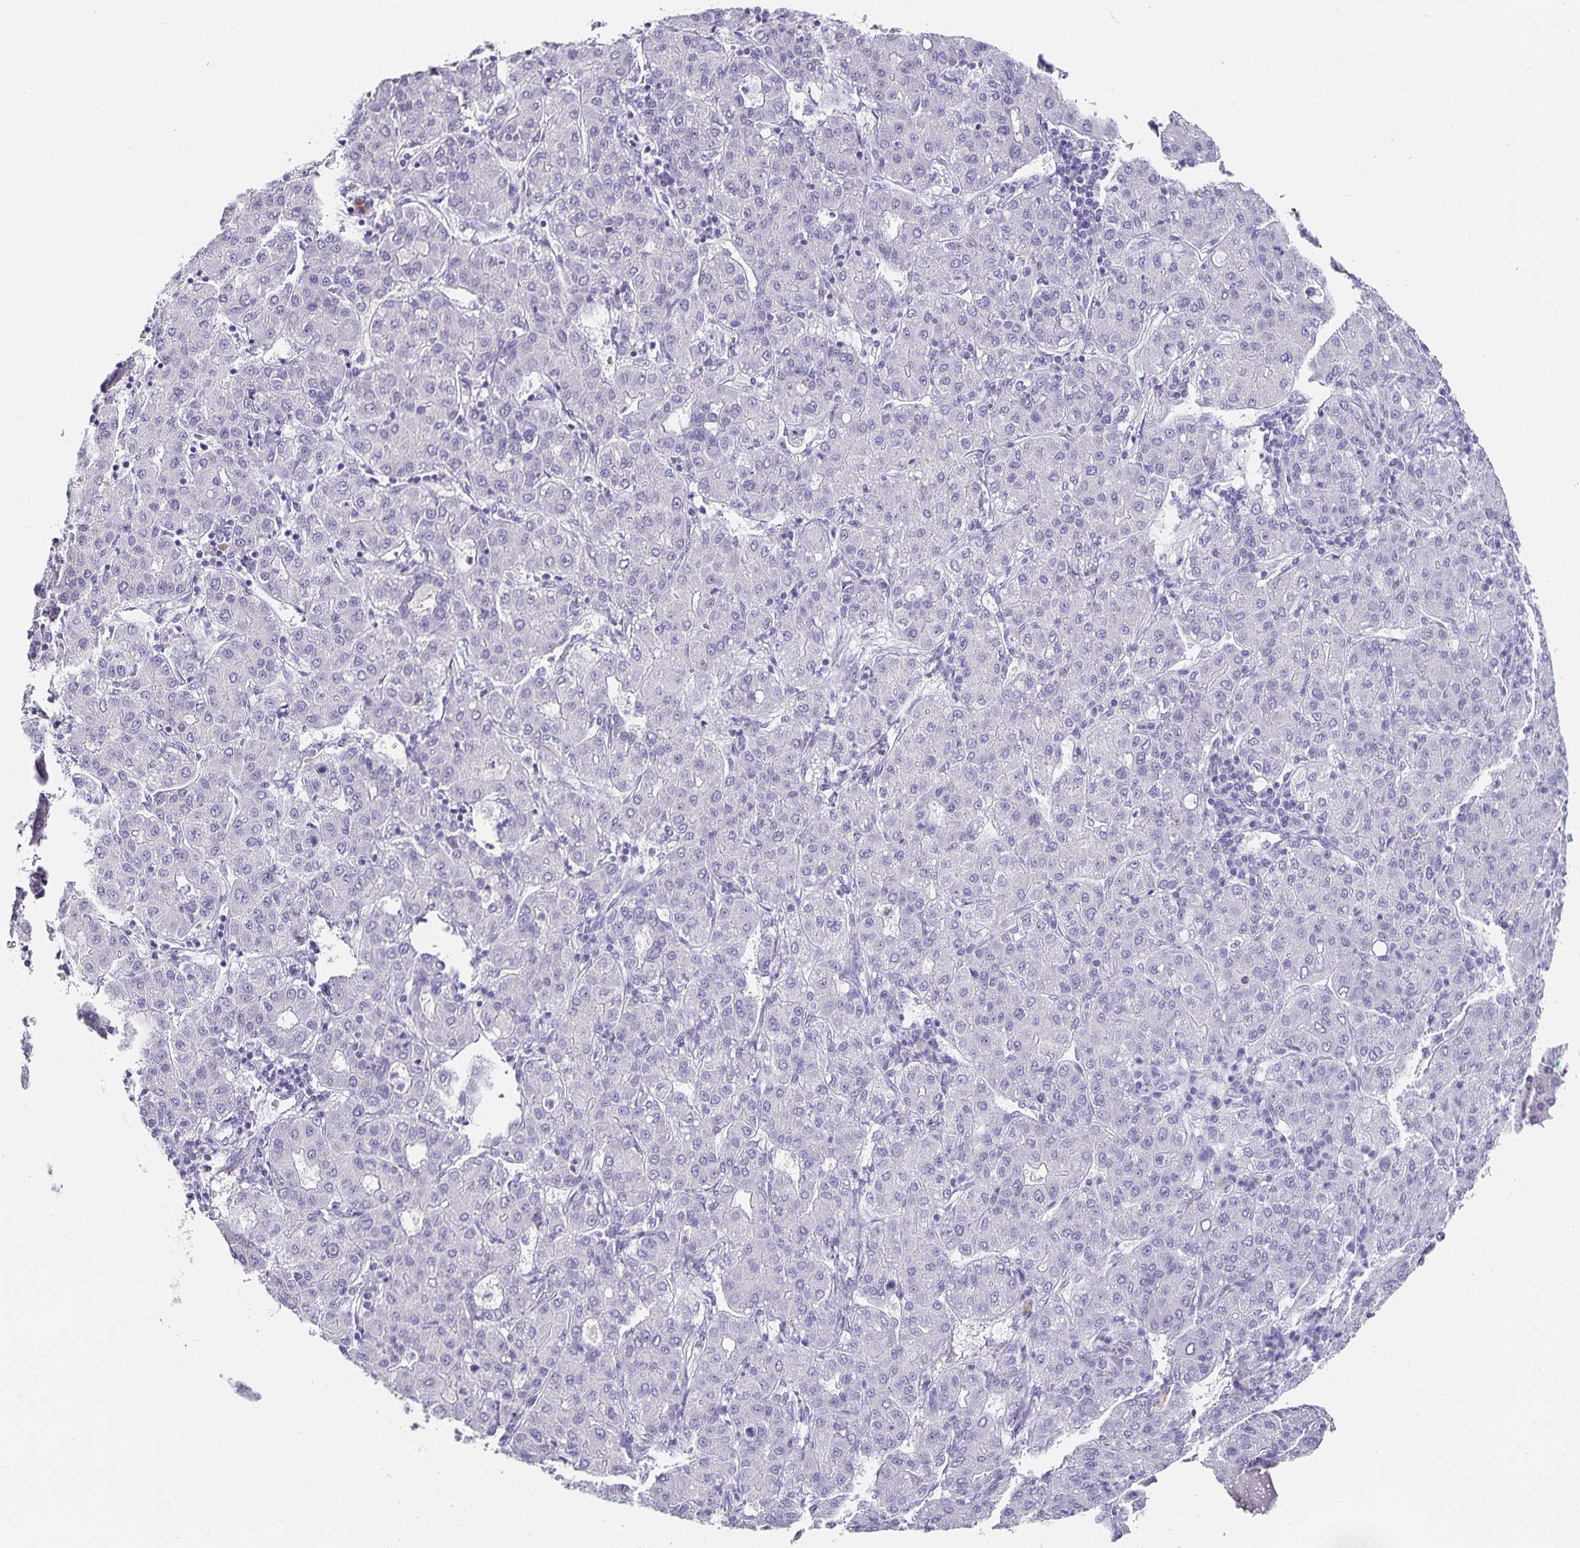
{"staining": {"intensity": "negative", "quantity": "none", "location": "none"}, "tissue": "liver cancer", "cell_type": "Tumor cells", "image_type": "cancer", "snomed": [{"axis": "morphology", "description": "Carcinoma, Hepatocellular, NOS"}, {"axis": "topography", "description": "Liver"}], "caption": "This is an immunohistochemistry photomicrograph of hepatocellular carcinoma (liver). There is no expression in tumor cells.", "gene": "CHGA", "patient": {"sex": "male", "age": 65}}